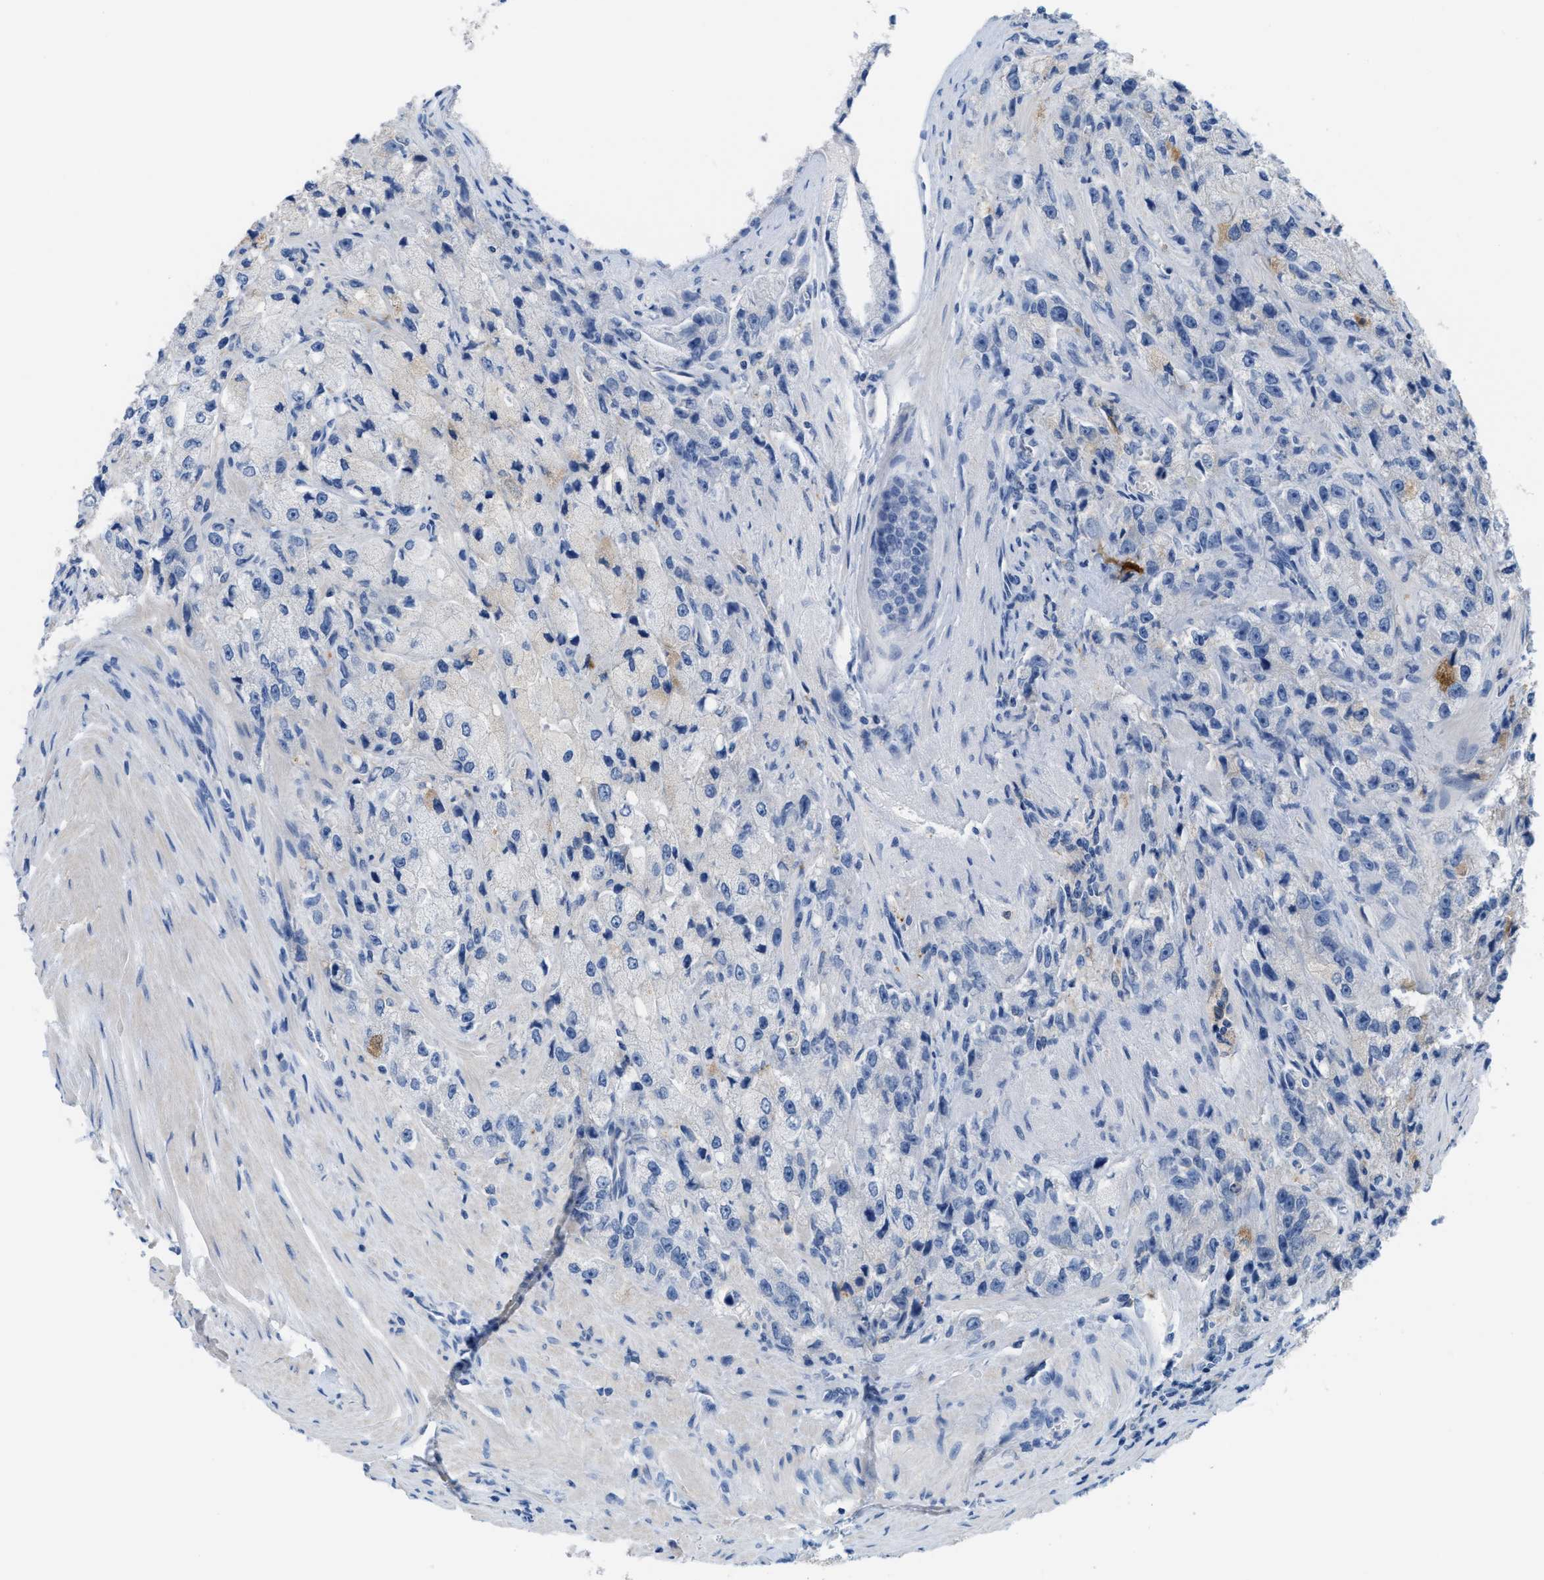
{"staining": {"intensity": "negative", "quantity": "none", "location": "none"}, "tissue": "prostate cancer", "cell_type": "Tumor cells", "image_type": "cancer", "snomed": [{"axis": "morphology", "description": "Adenocarcinoma, High grade"}, {"axis": "topography", "description": "Prostate"}], "caption": "High magnification brightfield microscopy of high-grade adenocarcinoma (prostate) stained with DAB (3,3'-diaminobenzidine) (brown) and counterstained with hematoxylin (blue): tumor cells show no significant positivity. The staining was performed using DAB (3,3'-diaminobenzidine) to visualize the protein expression in brown, while the nuclei were stained in blue with hematoxylin (Magnification: 20x).", "gene": "SLC3A2", "patient": {"sex": "male", "age": 58}}